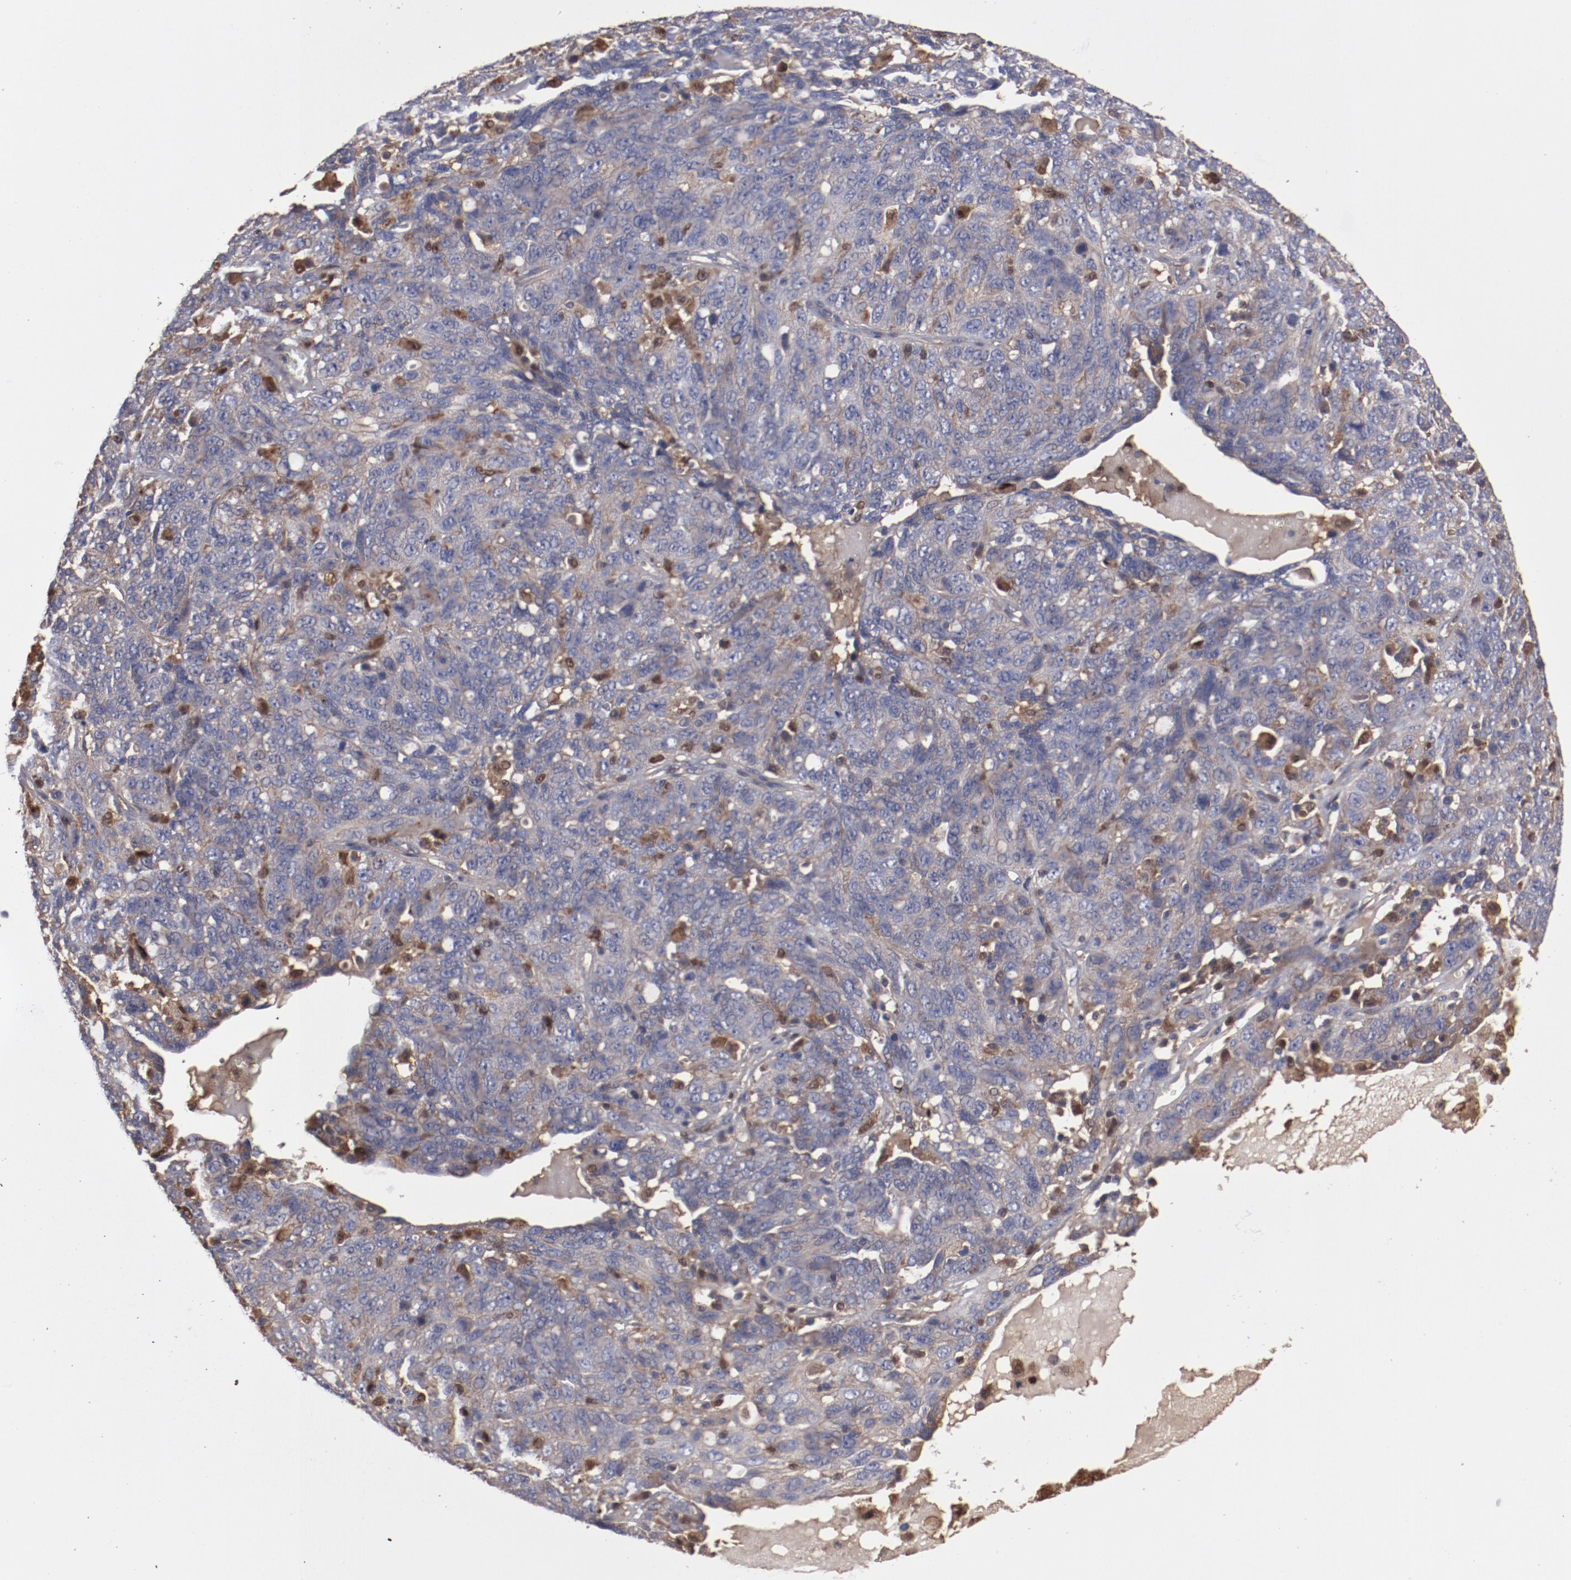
{"staining": {"intensity": "weak", "quantity": ">75%", "location": "cytoplasmic/membranous"}, "tissue": "ovarian cancer", "cell_type": "Tumor cells", "image_type": "cancer", "snomed": [{"axis": "morphology", "description": "Cystadenocarcinoma, serous, NOS"}, {"axis": "topography", "description": "Ovary"}], "caption": "Immunohistochemical staining of serous cystadenocarcinoma (ovarian) displays low levels of weak cytoplasmic/membranous expression in approximately >75% of tumor cells. The staining was performed using DAB (3,3'-diaminobenzidine), with brown indicating positive protein expression. Nuclei are stained blue with hematoxylin.", "gene": "DNAAF2", "patient": {"sex": "female", "age": 71}}